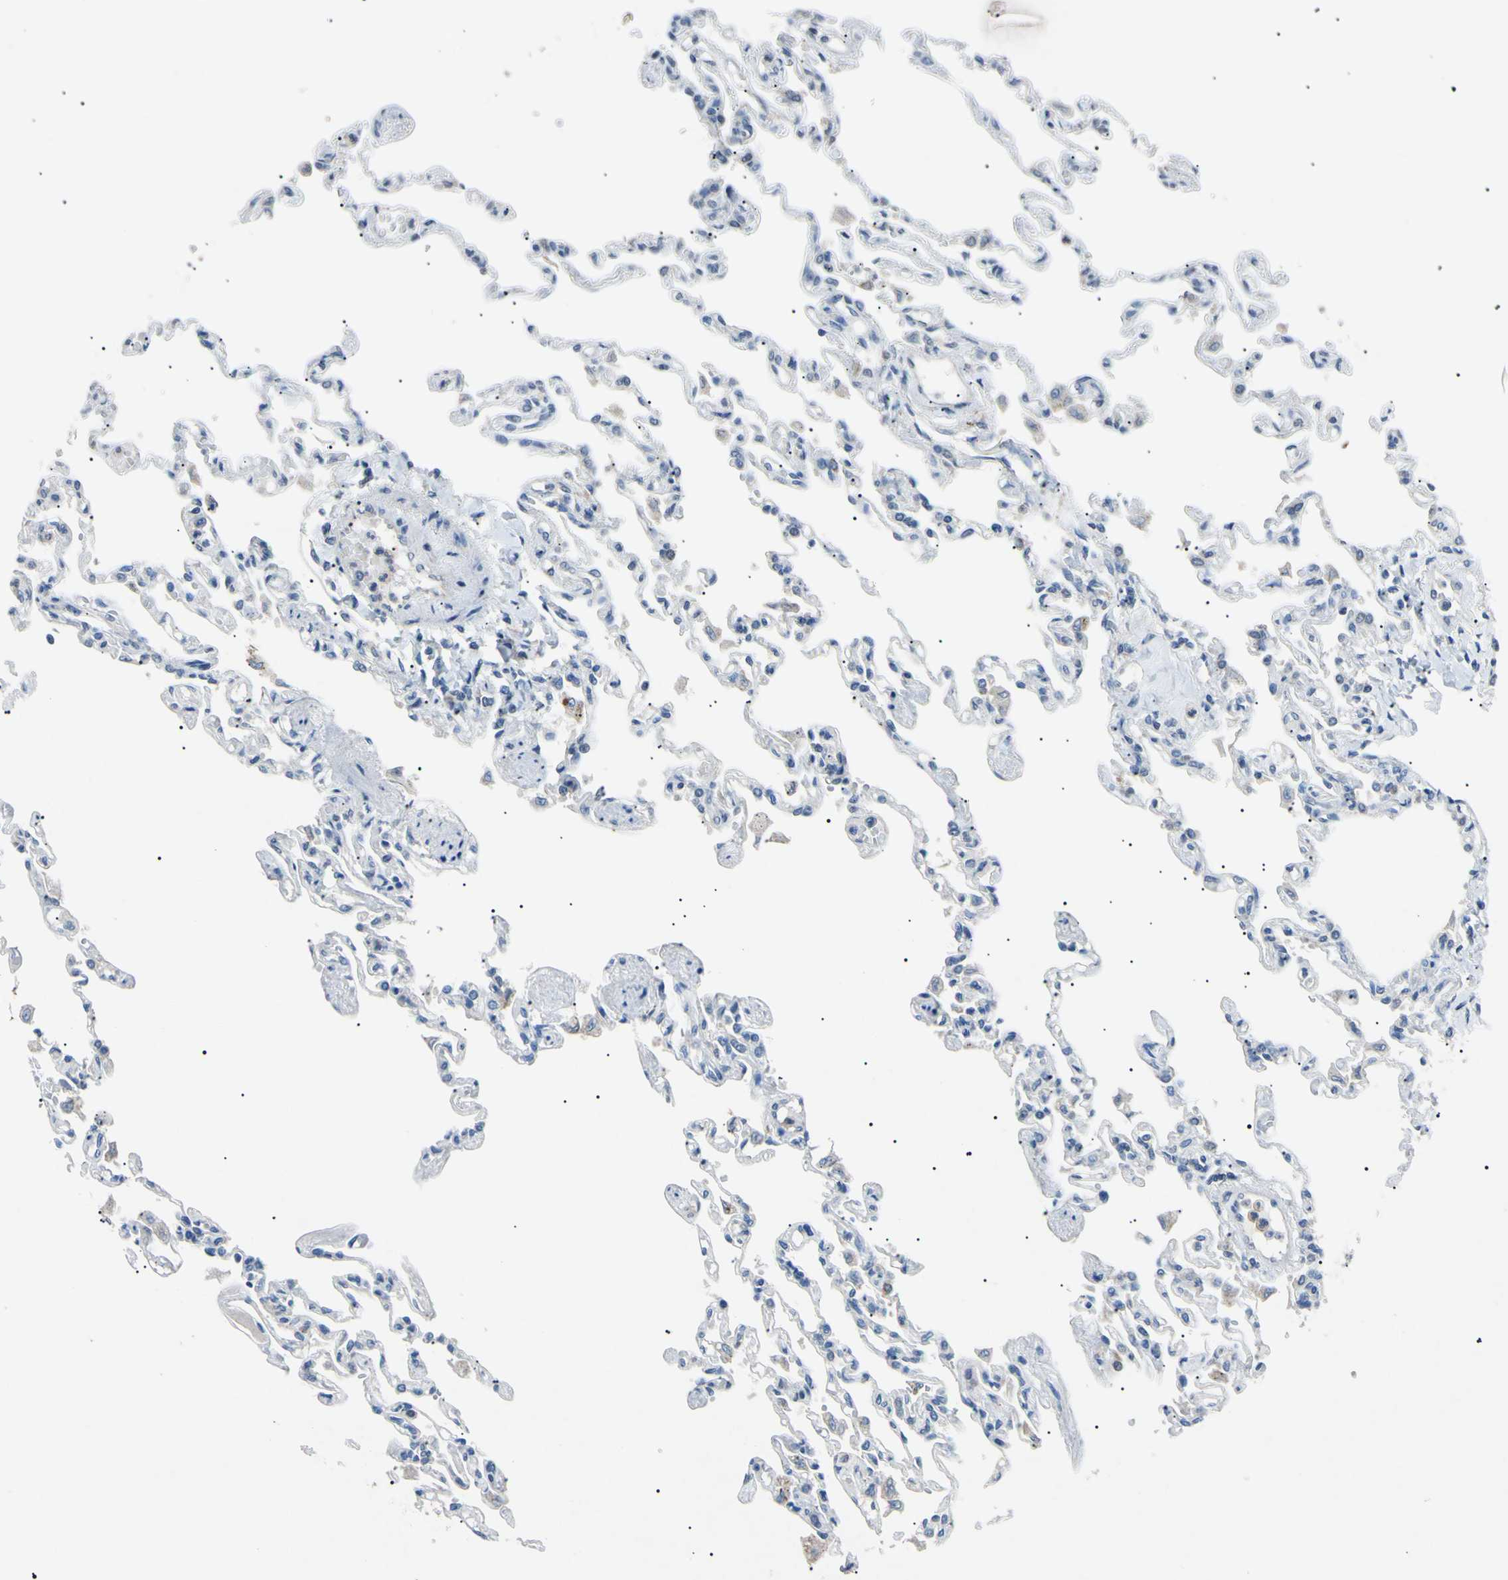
{"staining": {"intensity": "moderate", "quantity": "<25%", "location": "cytoplasmic/membranous"}, "tissue": "lung", "cell_type": "Alveolar cells", "image_type": "normal", "snomed": [{"axis": "morphology", "description": "Normal tissue, NOS"}, {"axis": "topography", "description": "Lung"}], "caption": "Lung stained with IHC exhibits moderate cytoplasmic/membranous staining in about <25% of alveolar cells. The staining was performed using DAB (3,3'-diaminobenzidine), with brown indicating positive protein expression. Nuclei are stained blue with hematoxylin.", "gene": "TUBB4A", "patient": {"sex": "male", "age": 21}}